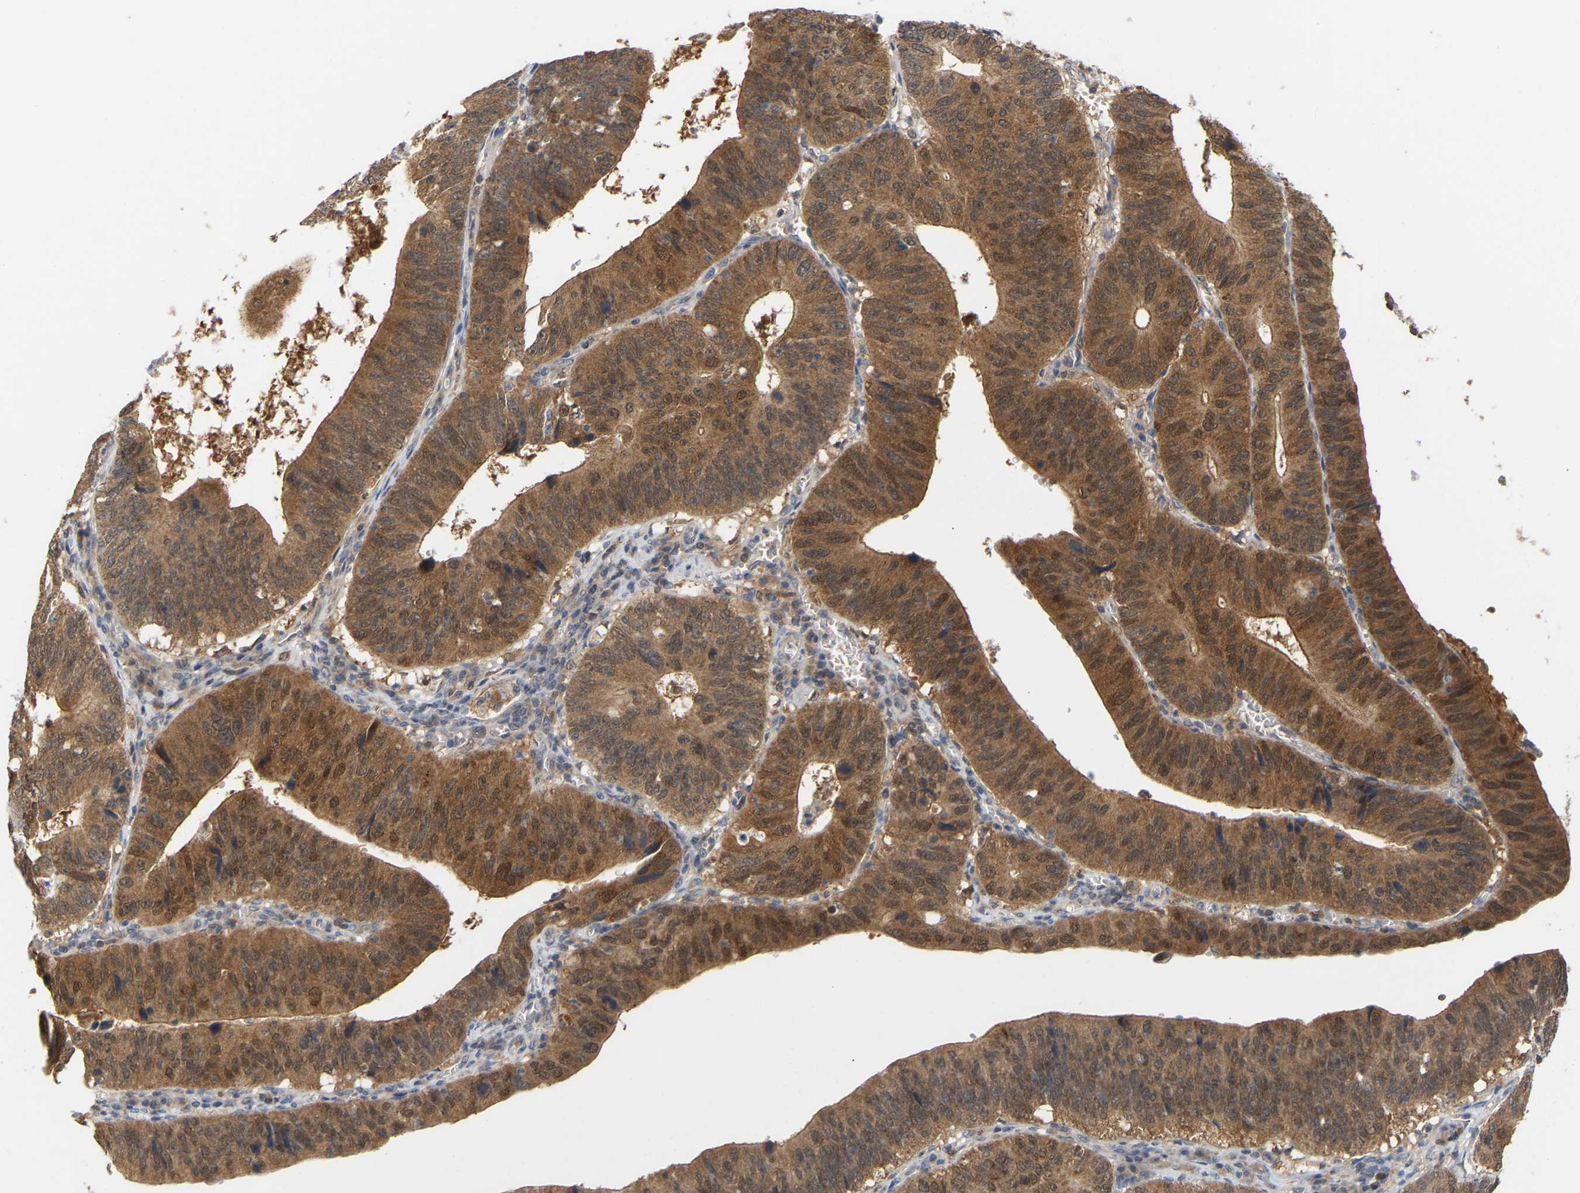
{"staining": {"intensity": "moderate", "quantity": ">75%", "location": "cytoplasmic/membranous,nuclear"}, "tissue": "stomach cancer", "cell_type": "Tumor cells", "image_type": "cancer", "snomed": [{"axis": "morphology", "description": "Adenocarcinoma, NOS"}, {"axis": "topography", "description": "Stomach"}], "caption": "Stomach cancer (adenocarcinoma) stained with a brown dye demonstrates moderate cytoplasmic/membranous and nuclear positive expression in approximately >75% of tumor cells.", "gene": "TPMT", "patient": {"sex": "male", "age": 59}}